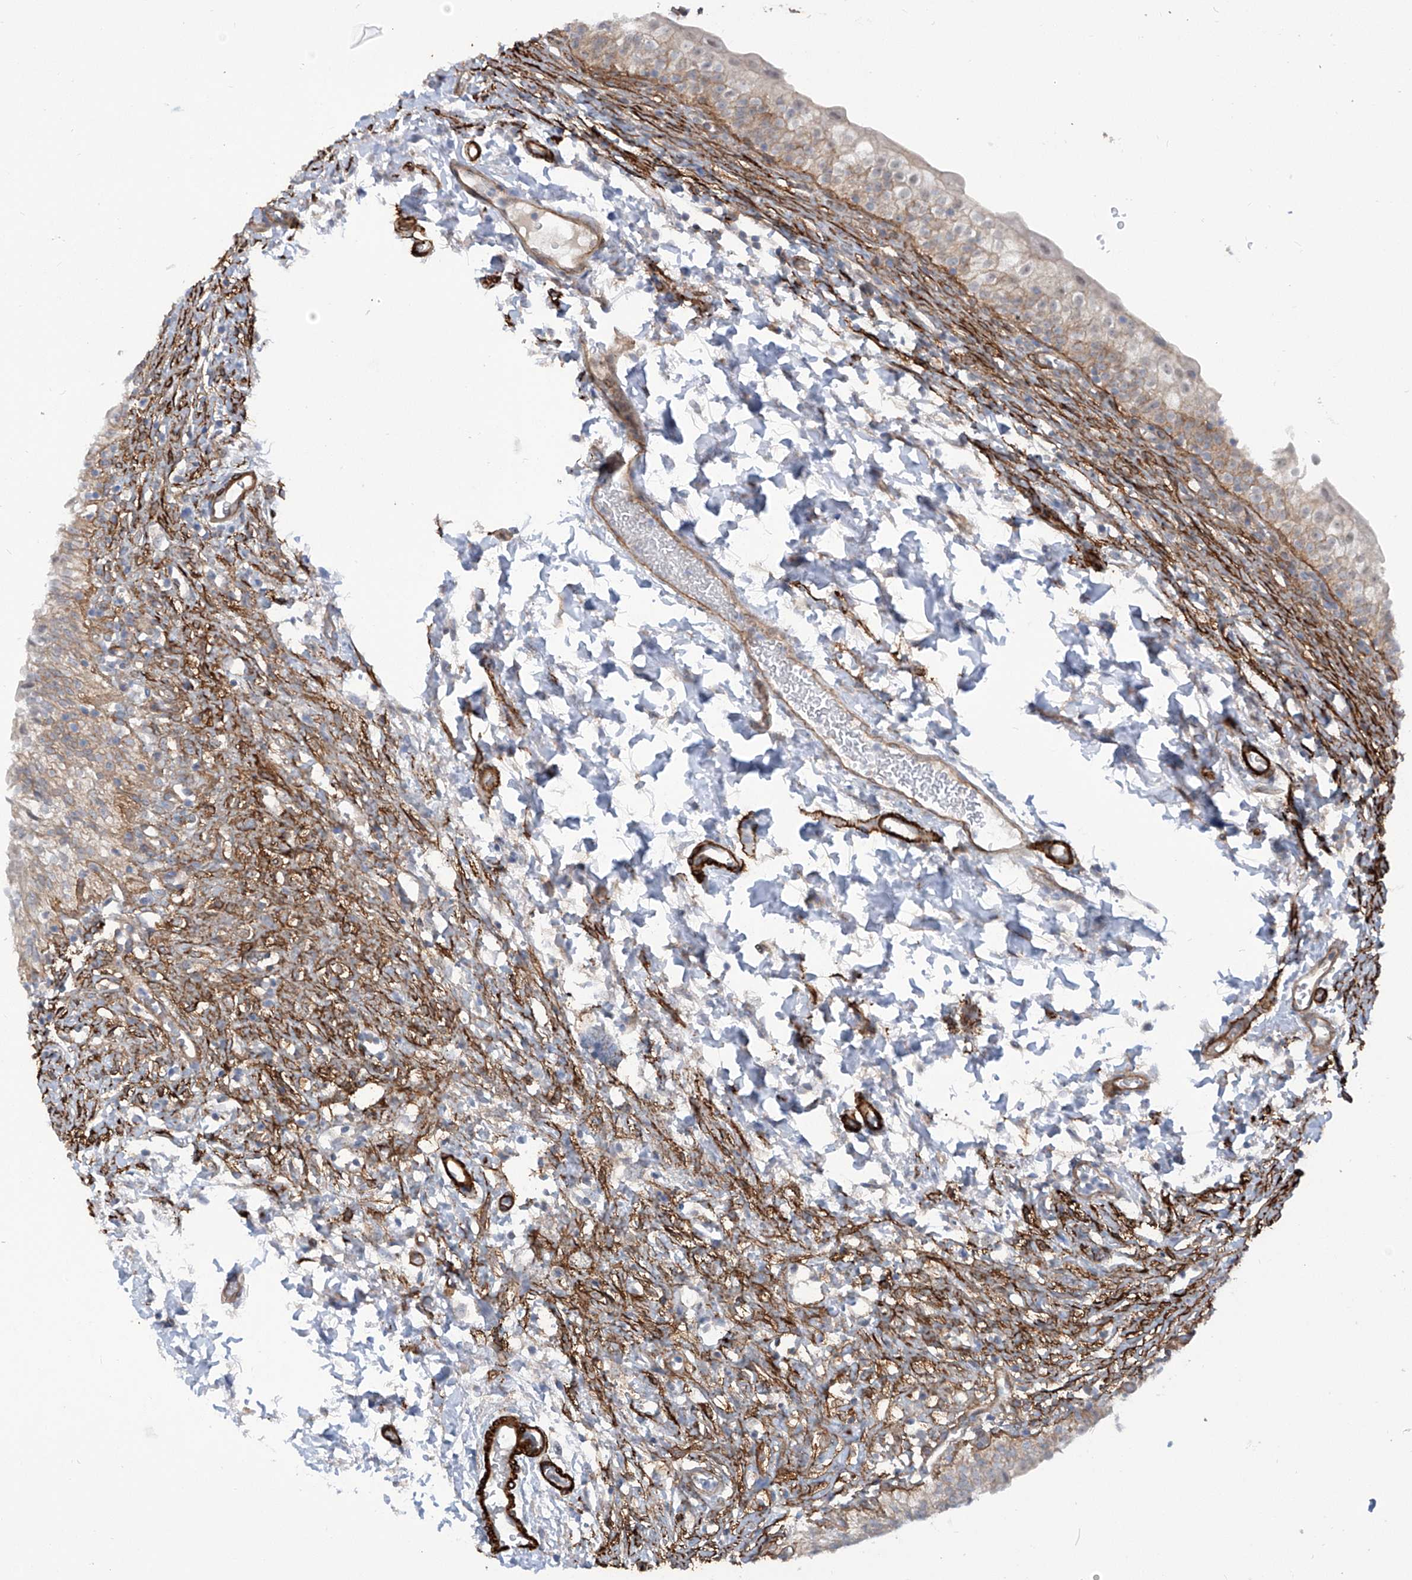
{"staining": {"intensity": "moderate", "quantity": ">75%", "location": "cytoplasmic/membranous"}, "tissue": "urinary bladder", "cell_type": "Urothelial cells", "image_type": "normal", "snomed": [{"axis": "morphology", "description": "Normal tissue, NOS"}, {"axis": "topography", "description": "Urinary bladder"}], "caption": "Urinary bladder stained for a protein (brown) shows moderate cytoplasmic/membranous positive staining in approximately >75% of urothelial cells.", "gene": "ZNF490", "patient": {"sex": "male", "age": 55}}